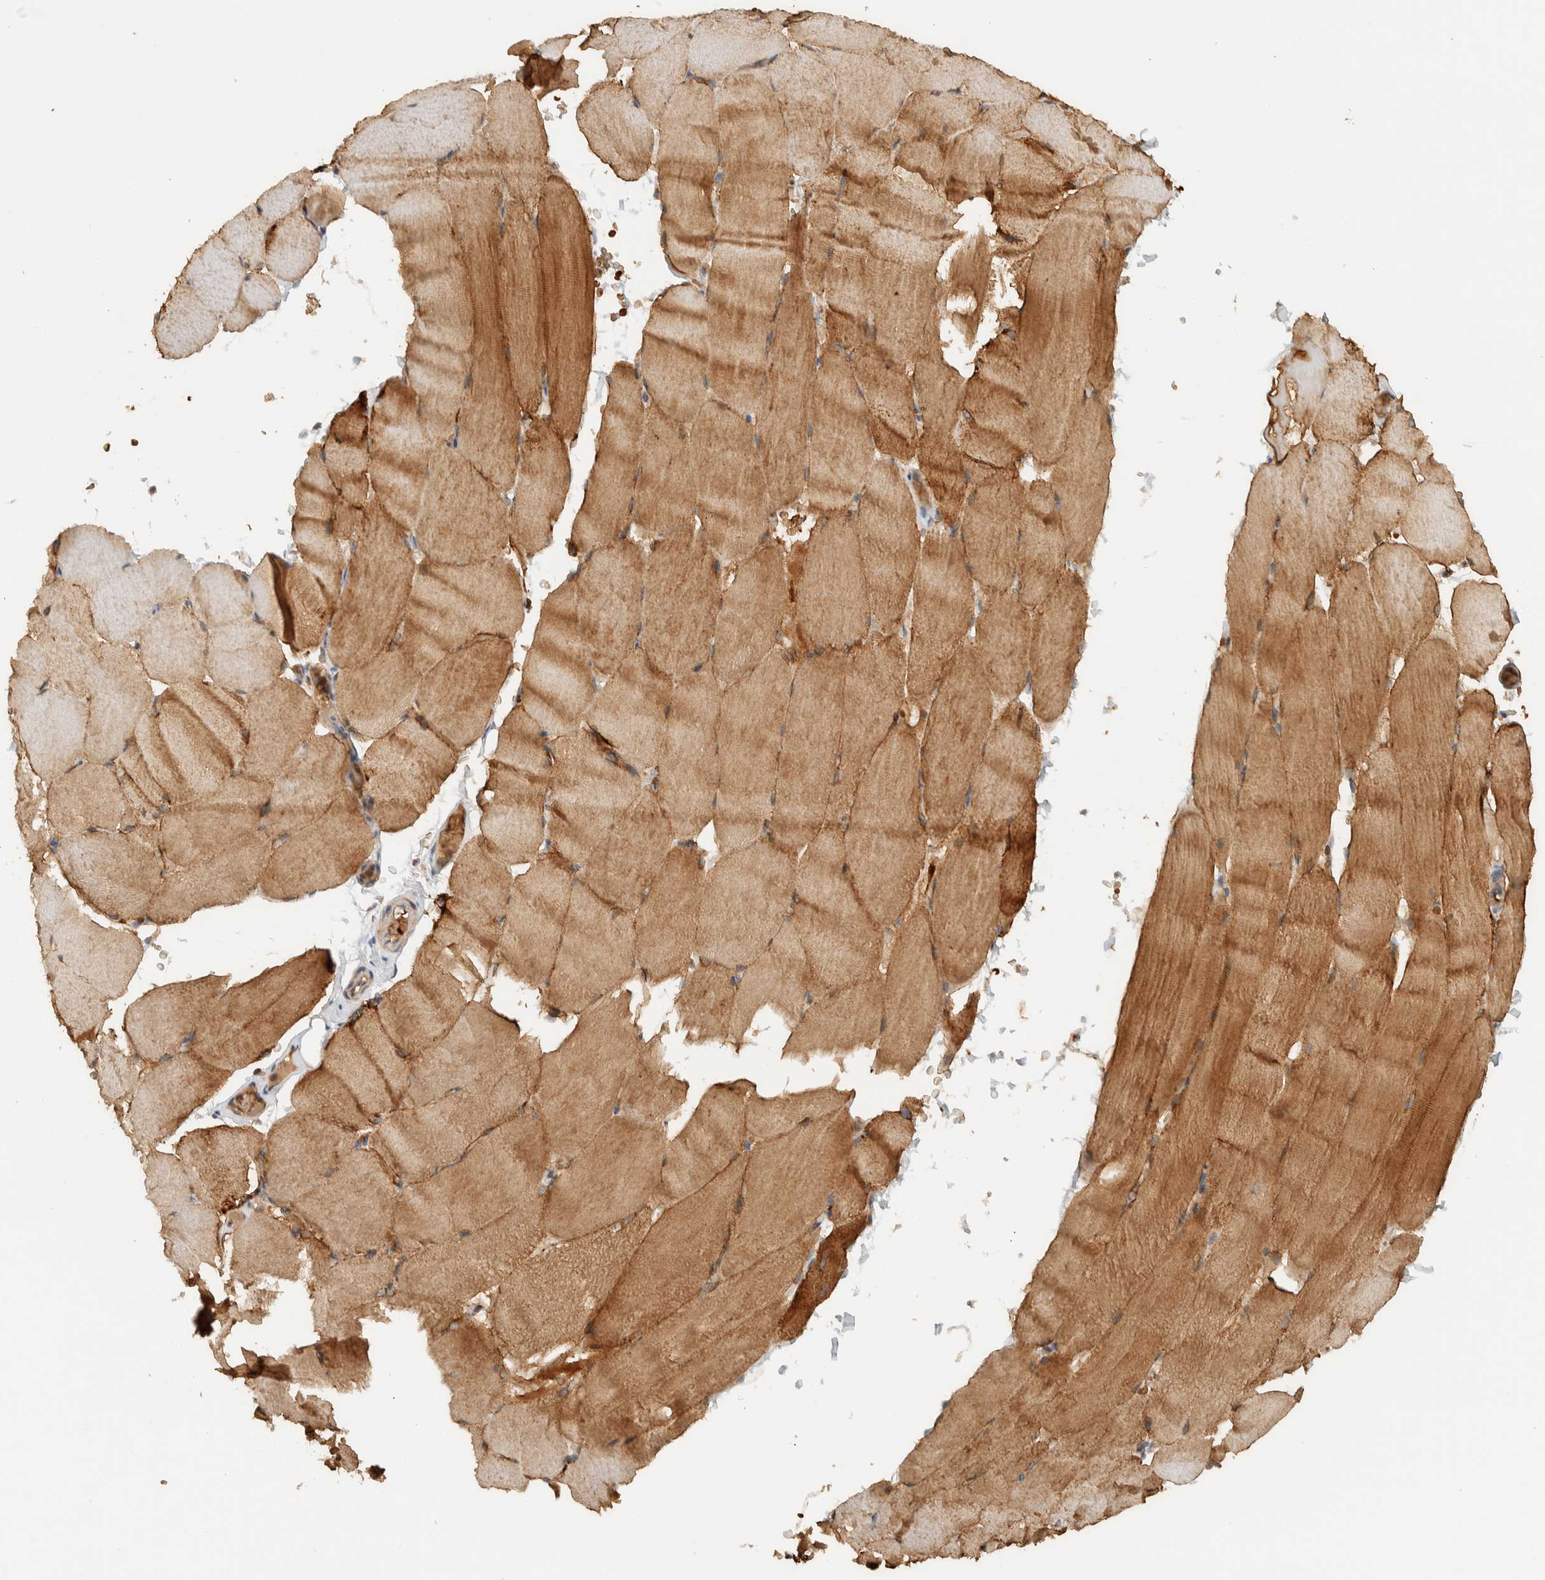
{"staining": {"intensity": "moderate", "quantity": ">75%", "location": "cytoplasmic/membranous"}, "tissue": "skeletal muscle", "cell_type": "Myocytes", "image_type": "normal", "snomed": [{"axis": "morphology", "description": "Normal tissue, NOS"}, {"axis": "topography", "description": "Skeletal muscle"}, {"axis": "topography", "description": "Parathyroid gland"}], "caption": "Brown immunohistochemical staining in benign skeletal muscle displays moderate cytoplasmic/membranous staining in about >75% of myocytes.", "gene": "TTI2", "patient": {"sex": "female", "age": 37}}